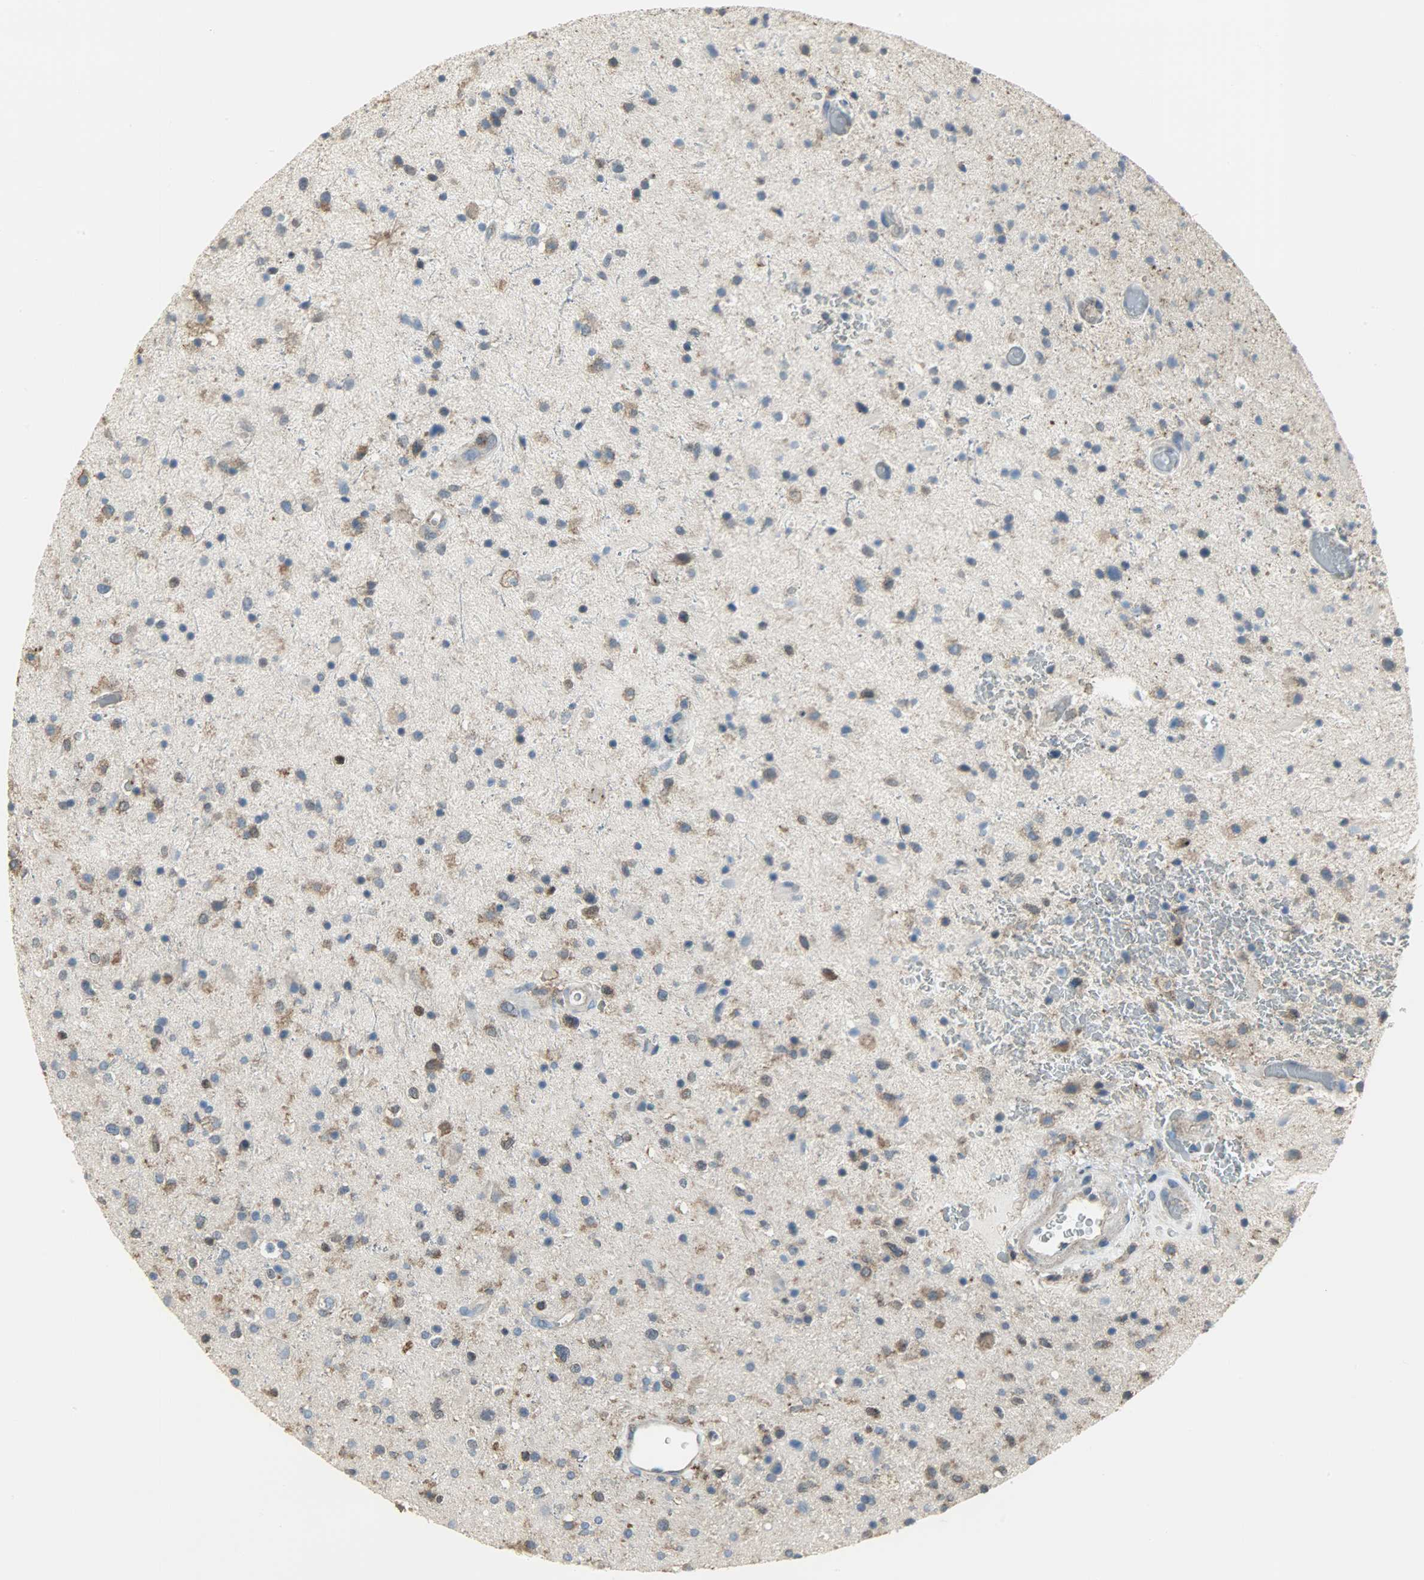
{"staining": {"intensity": "weak", "quantity": ">75%", "location": "cytoplasmic/membranous"}, "tissue": "glioma", "cell_type": "Tumor cells", "image_type": "cancer", "snomed": [{"axis": "morphology", "description": "Glioma, malignant, High grade"}, {"axis": "topography", "description": "Brain"}], "caption": "Glioma tissue displays weak cytoplasmic/membranous expression in approximately >75% of tumor cells The protein of interest is stained brown, and the nuclei are stained in blue (DAB (3,3'-diaminobenzidine) IHC with brightfield microscopy, high magnification).", "gene": "DNAJA4", "patient": {"sex": "male", "age": 33}}